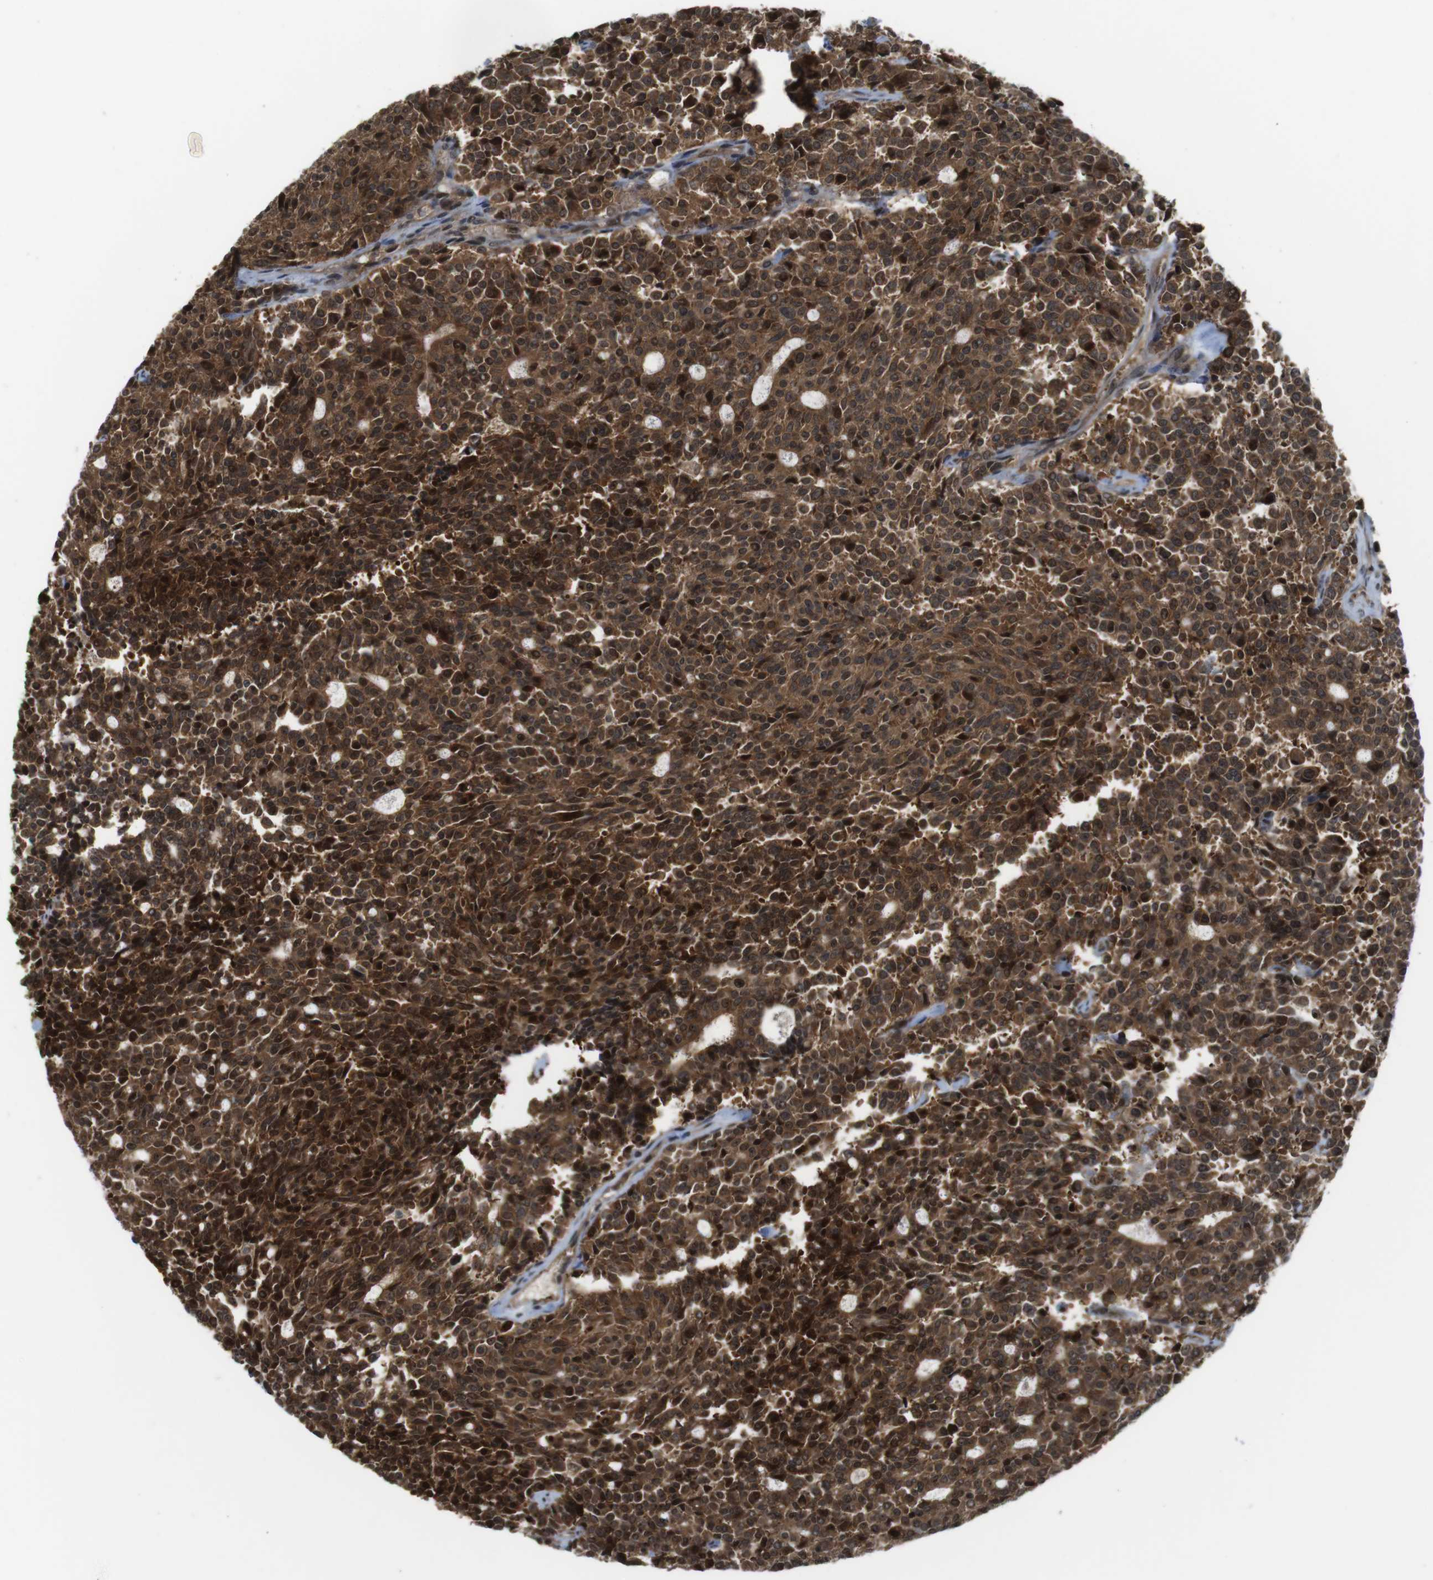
{"staining": {"intensity": "strong", "quantity": ">75%", "location": "cytoplasmic/membranous,nuclear"}, "tissue": "carcinoid", "cell_type": "Tumor cells", "image_type": "cancer", "snomed": [{"axis": "morphology", "description": "Carcinoid, malignant, NOS"}, {"axis": "topography", "description": "Pancreas"}], "caption": "Carcinoid was stained to show a protein in brown. There is high levels of strong cytoplasmic/membranous and nuclear staining in about >75% of tumor cells. The staining was performed using DAB to visualize the protein expression in brown, while the nuclei were stained in blue with hematoxylin (Magnification: 20x).", "gene": "CC2D1A", "patient": {"sex": "female", "age": 54}}